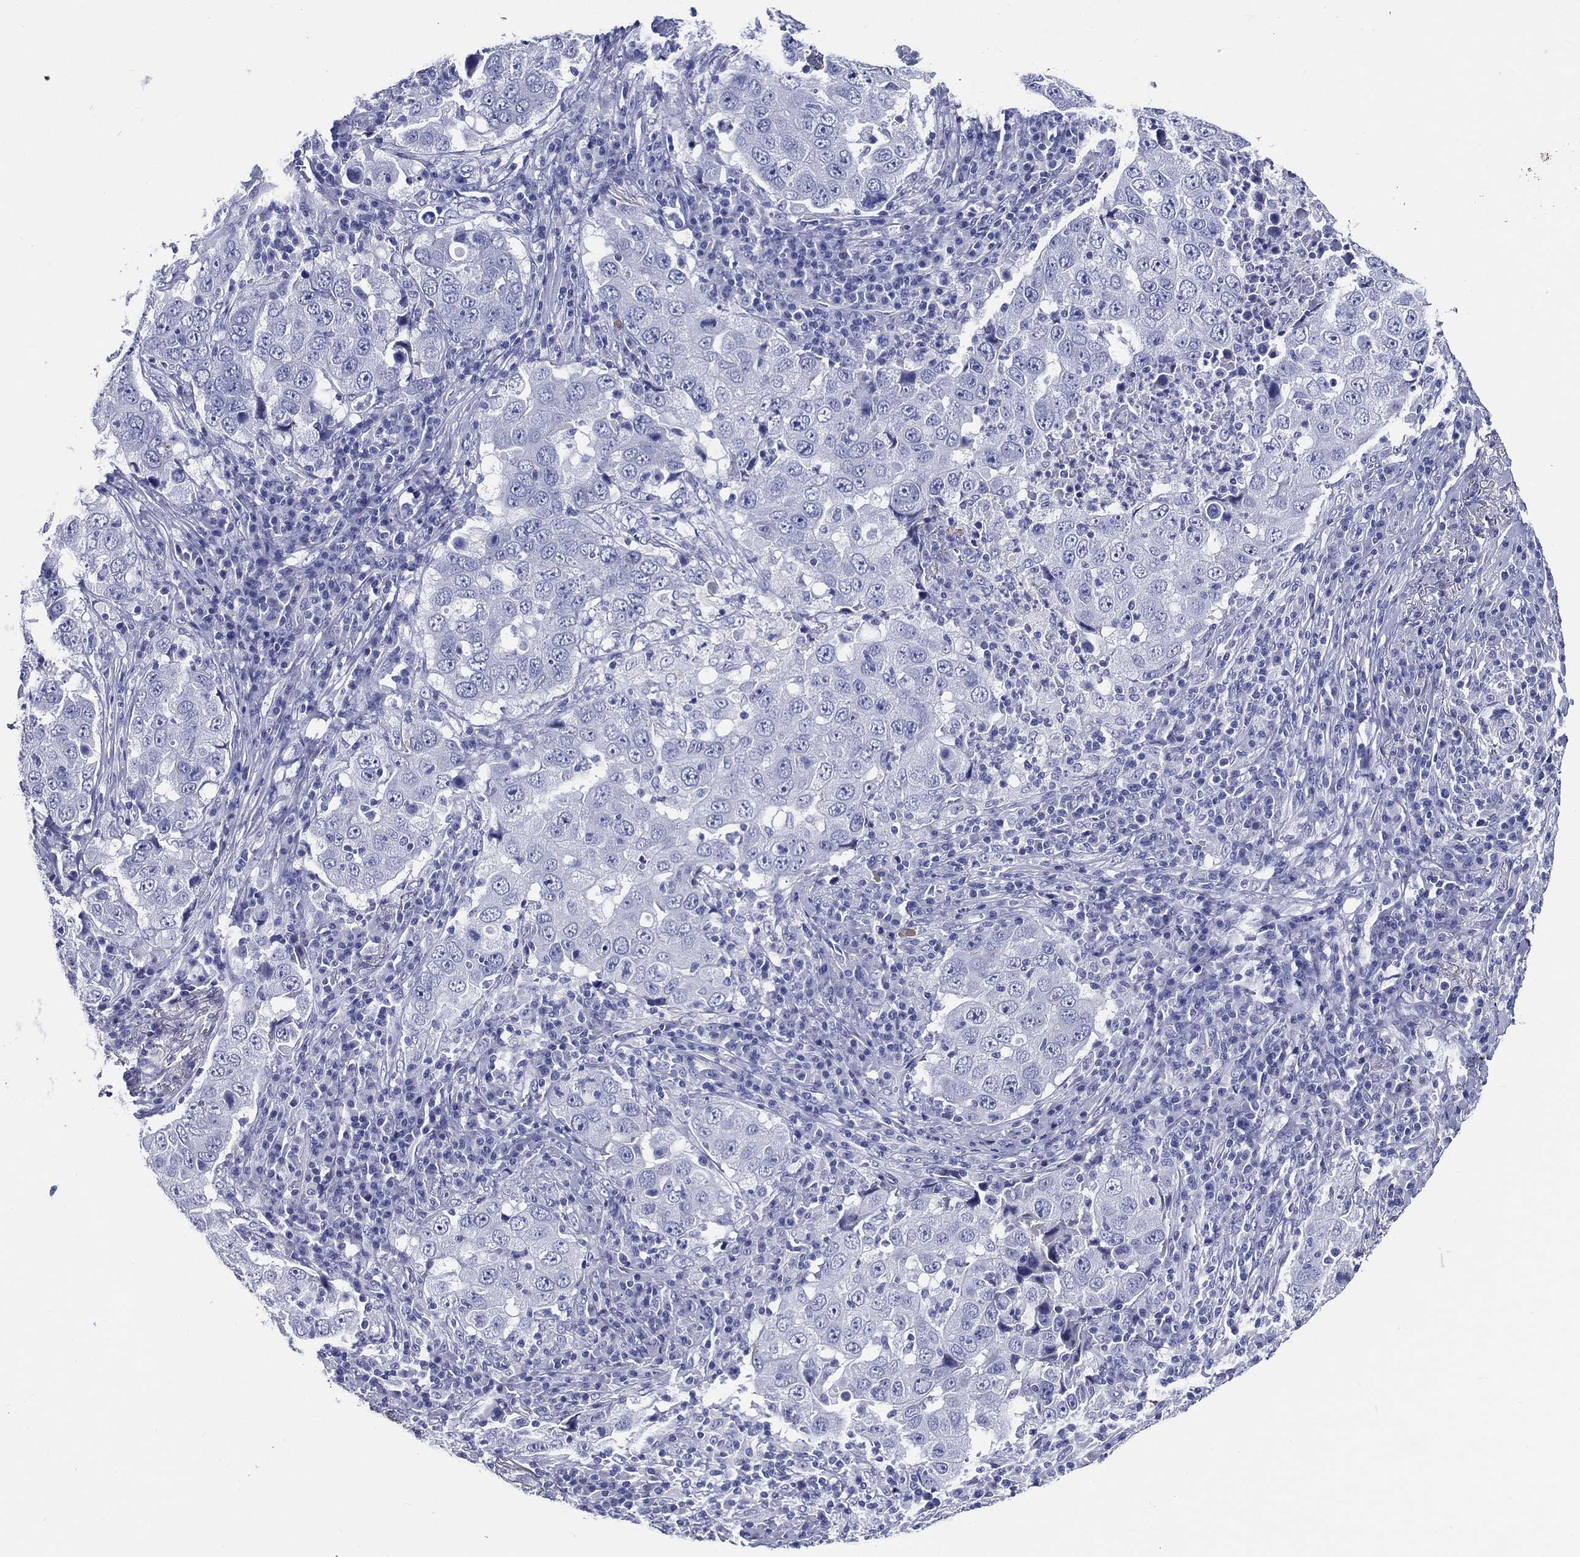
{"staining": {"intensity": "negative", "quantity": "none", "location": "none"}, "tissue": "lung cancer", "cell_type": "Tumor cells", "image_type": "cancer", "snomed": [{"axis": "morphology", "description": "Adenocarcinoma, NOS"}, {"axis": "topography", "description": "Lung"}], "caption": "The micrograph displays no staining of tumor cells in adenocarcinoma (lung).", "gene": "ACE2", "patient": {"sex": "male", "age": 73}}